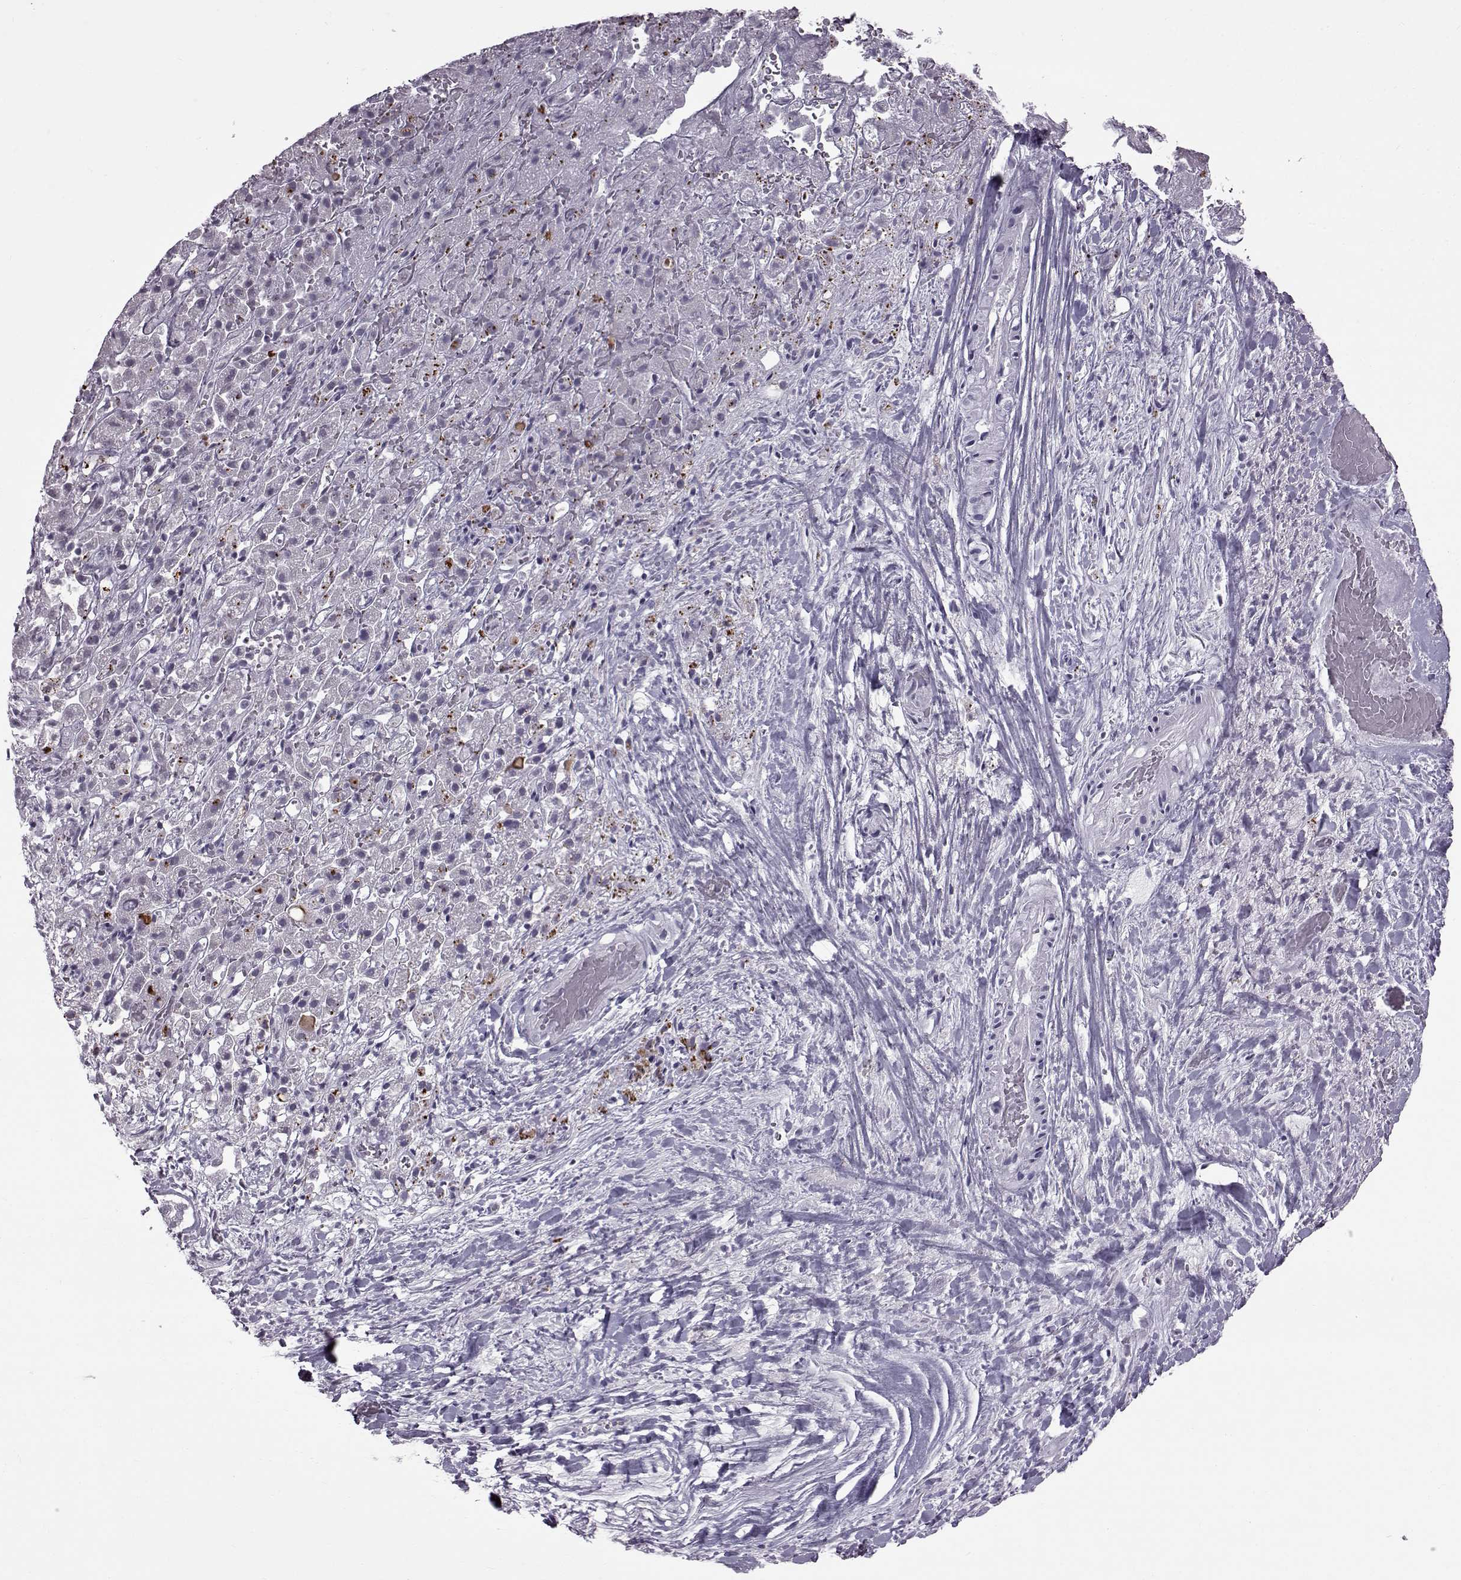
{"staining": {"intensity": "negative", "quantity": "none", "location": "none"}, "tissue": "liver cancer", "cell_type": "Tumor cells", "image_type": "cancer", "snomed": [{"axis": "morphology", "description": "Cholangiocarcinoma"}, {"axis": "topography", "description": "Liver"}], "caption": "Immunohistochemistry (IHC) photomicrograph of human cholangiocarcinoma (liver) stained for a protein (brown), which shows no staining in tumor cells.", "gene": "SLC28A2", "patient": {"sex": "female", "age": 52}}